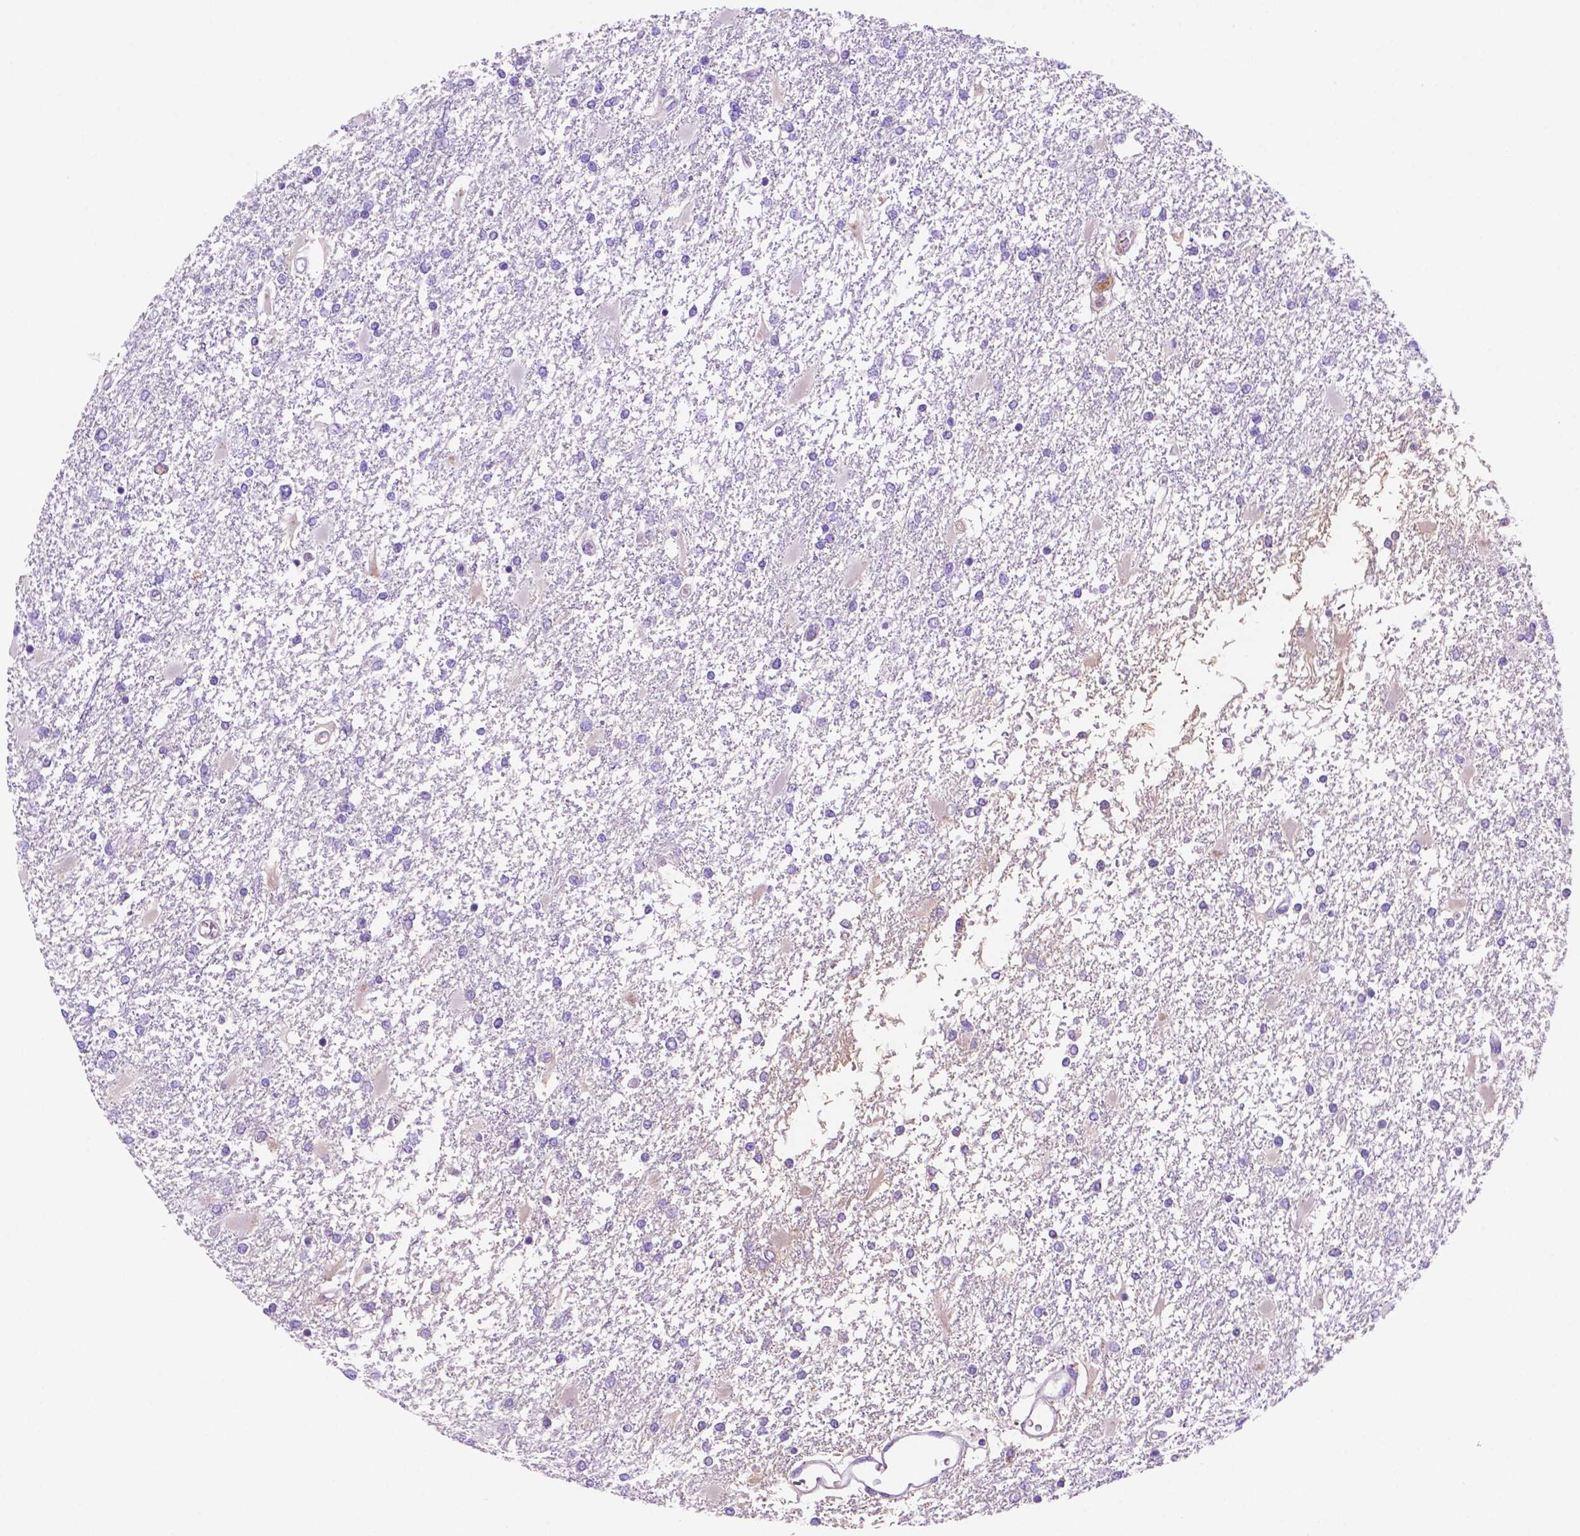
{"staining": {"intensity": "negative", "quantity": "none", "location": "none"}, "tissue": "glioma", "cell_type": "Tumor cells", "image_type": "cancer", "snomed": [{"axis": "morphology", "description": "Glioma, malignant, High grade"}, {"axis": "topography", "description": "Cerebral cortex"}], "caption": "A high-resolution histopathology image shows immunohistochemistry staining of glioma, which displays no significant positivity in tumor cells.", "gene": "FOXB2", "patient": {"sex": "male", "age": 79}}